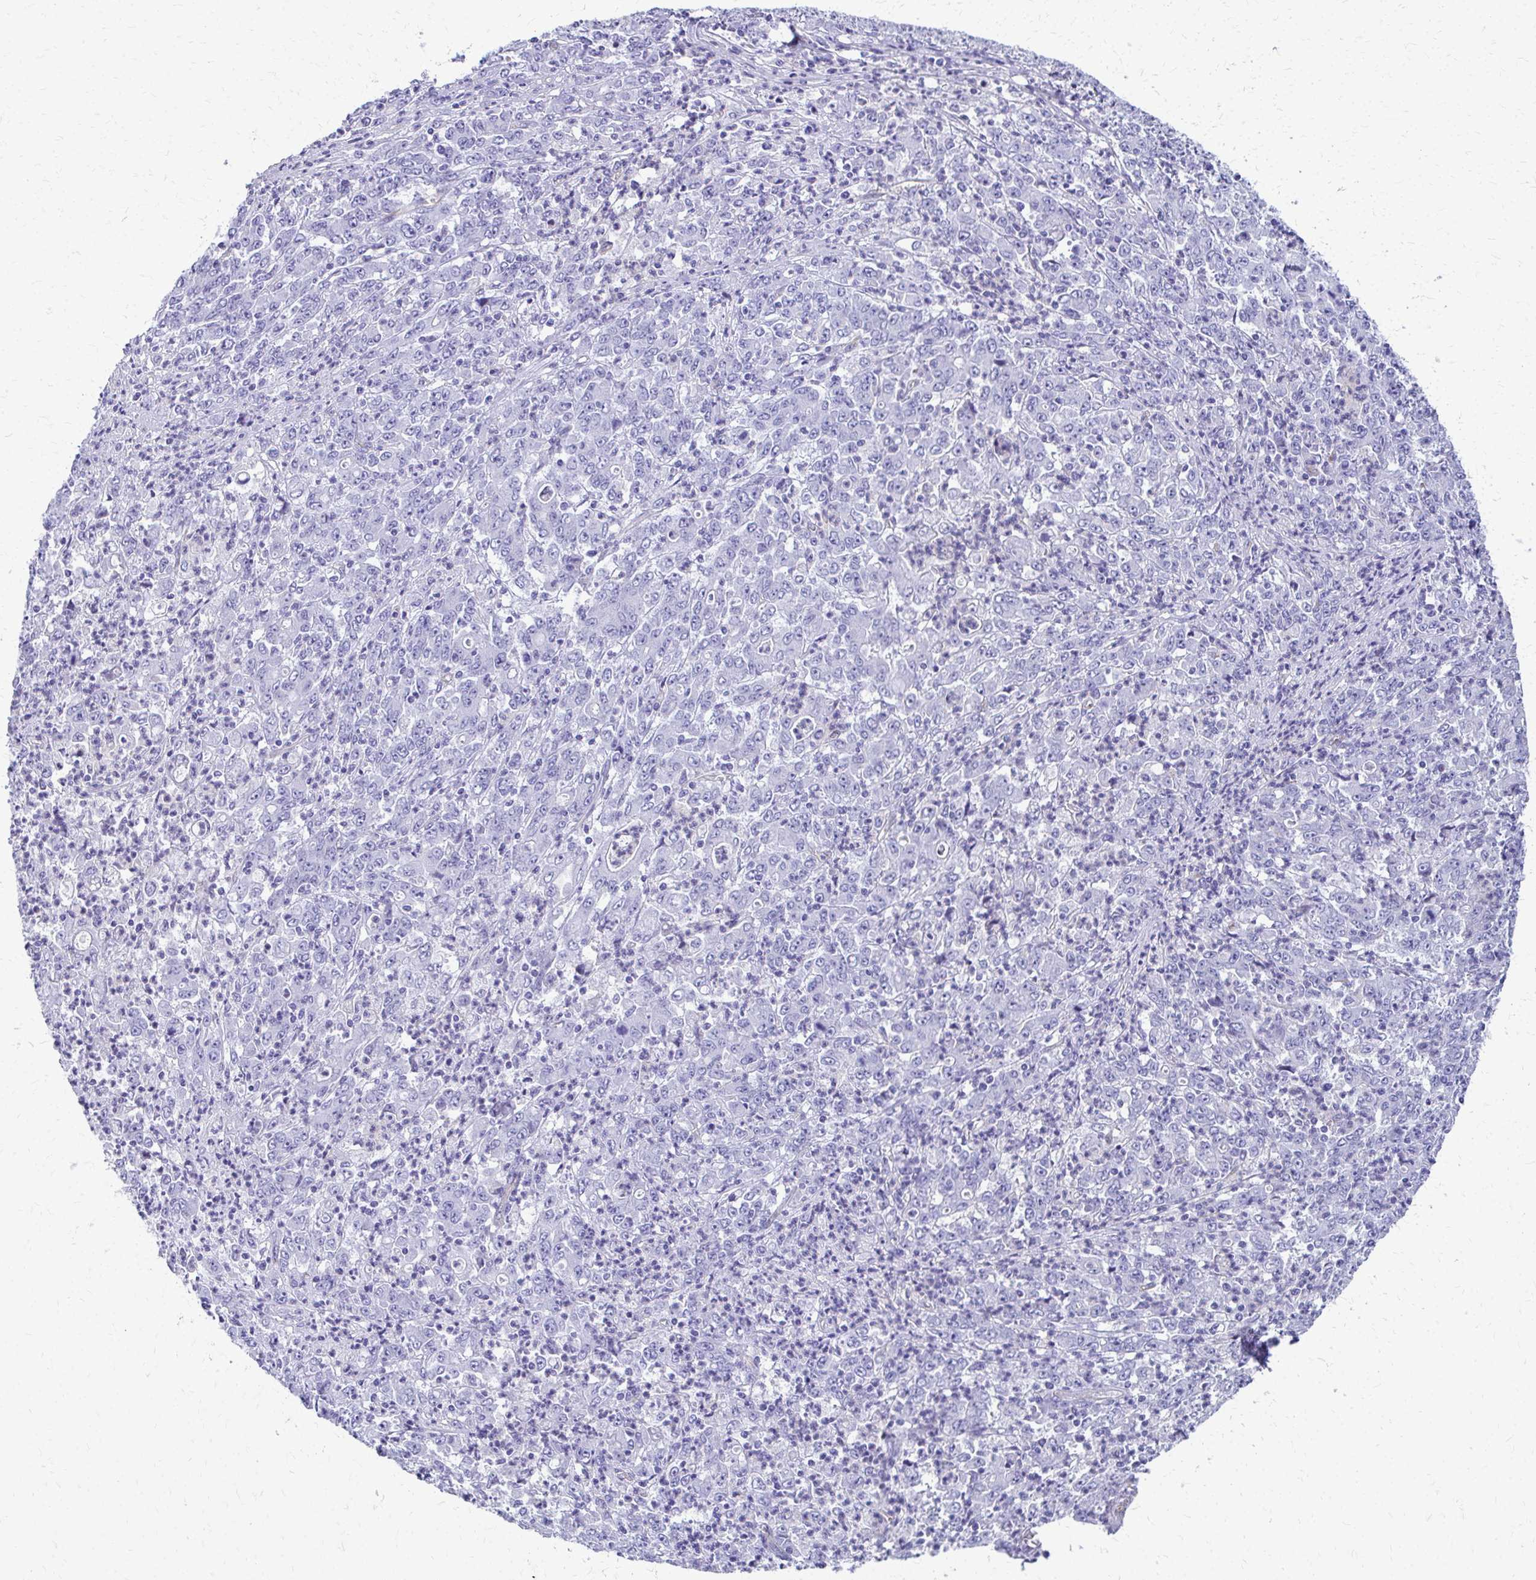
{"staining": {"intensity": "negative", "quantity": "none", "location": "none"}, "tissue": "stomach cancer", "cell_type": "Tumor cells", "image_type": "cancer", "snomed": [{"axis": "morphology", "description": "Adenocarcinoma, NOS"}, {"axis": "topography", "description": "Stomach, lower"}], "caption": "This is an immunohistochemistry histopathology image of human stomach cancer. There is no positivity in tumor cells.", "gene": "TPSG1", "patient": {"sex": "female", "age": 71}}